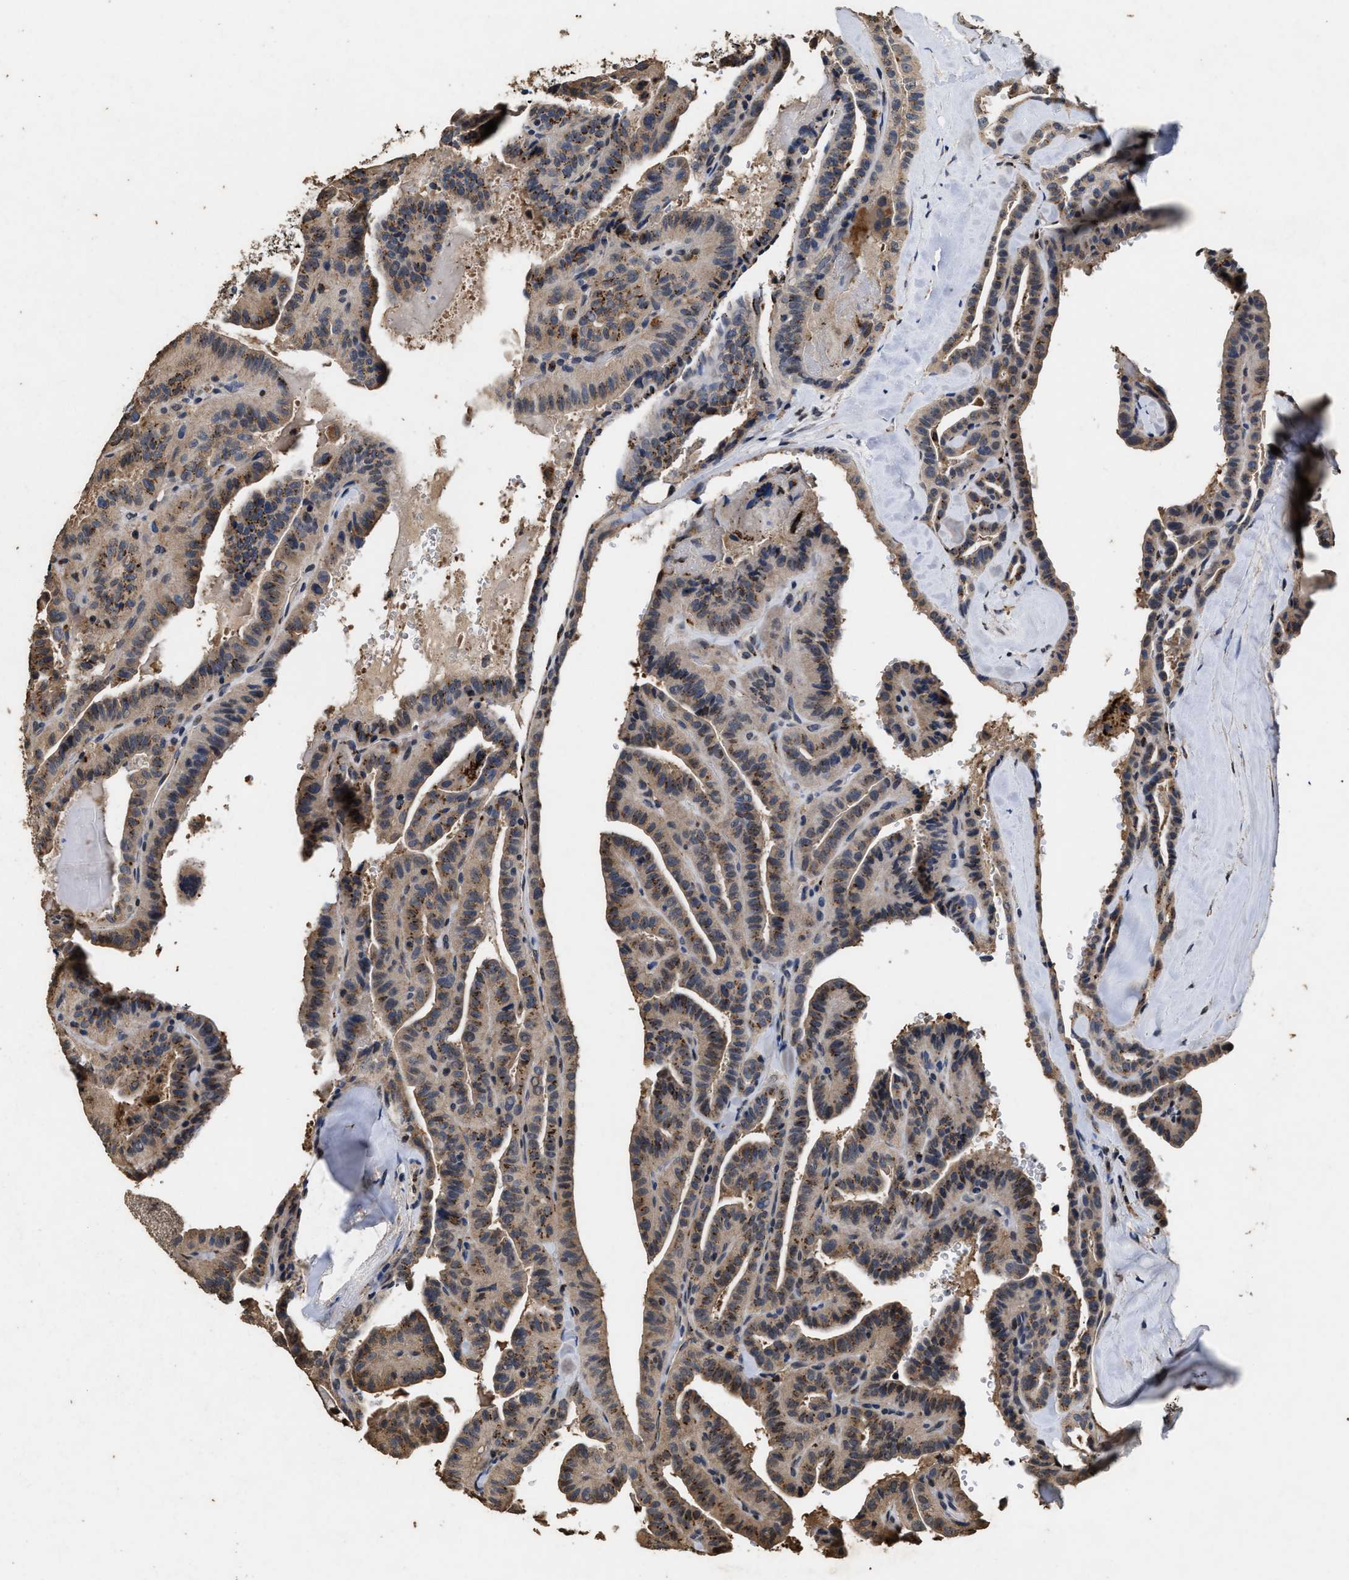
{"staining": {"intensity": "moderate", "quantity": ">75%", "location": "cytoplasmic/membranous"}, "tissue": "thyroid cancer", "cell_type": "Tumor cells", "image_type": "cancer", "snomed": [{"axis": "morphology", "description": "Papillary adenocarcinoma, NOS"}, {"axis": "topography", "description": "Thyroid gland"}], "caption": "Immunohistochemical staining of thyroid cancer demonstrates medium levels of moderate cytoplasmic/membranous expression in about >75% of tumor cells.", "gene": "TPST2", "patient": {"sex": "male", "age": 77}}